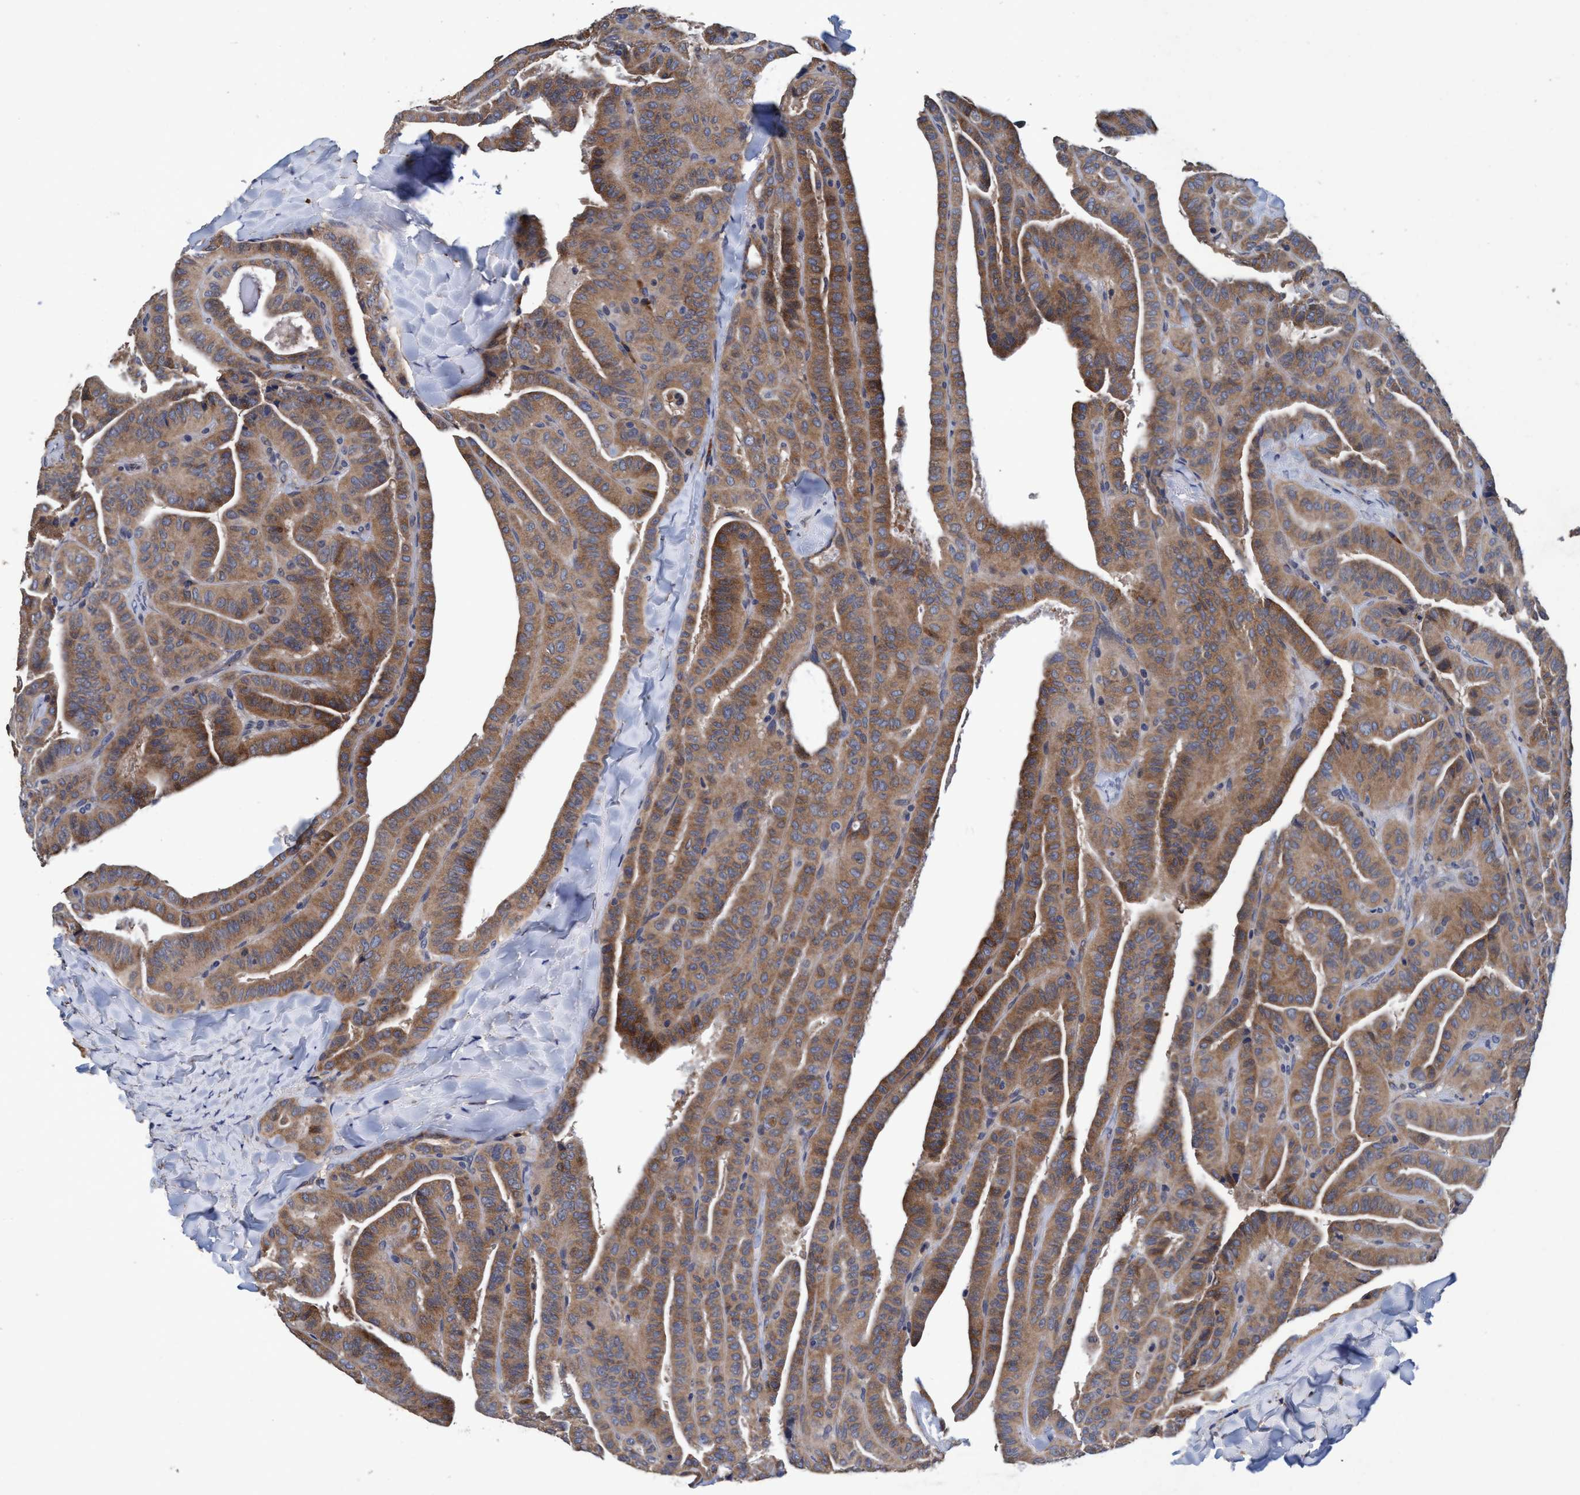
{"staining": {"intensity": "moderate", "quantity": ">75%", "location": "cytoplasmic/membranous"}, "tissue": "thyroid cancer", "cell_type": "Tumor cells", "image_type": "cancer", "snomed": [{"axis": "morphology", "description": "Papillary adenocarcinoma, NOS"}, {"axis": "topography", "description": "Thyroid gland"}], "caption": "The immunohistochemical stain shows moderate cytoplasmic/membranous positivity in tumor cells of thyroid papillary adenocarcinoma tissue. Using DAB (3,3'-diaminobenzidine) (brown) and hematoxylin (blue) stains, captured at high magnification using brightfield microscopy.", "gene": "CALCOCO2", "patient": {"sex": "male", "age": 77}}